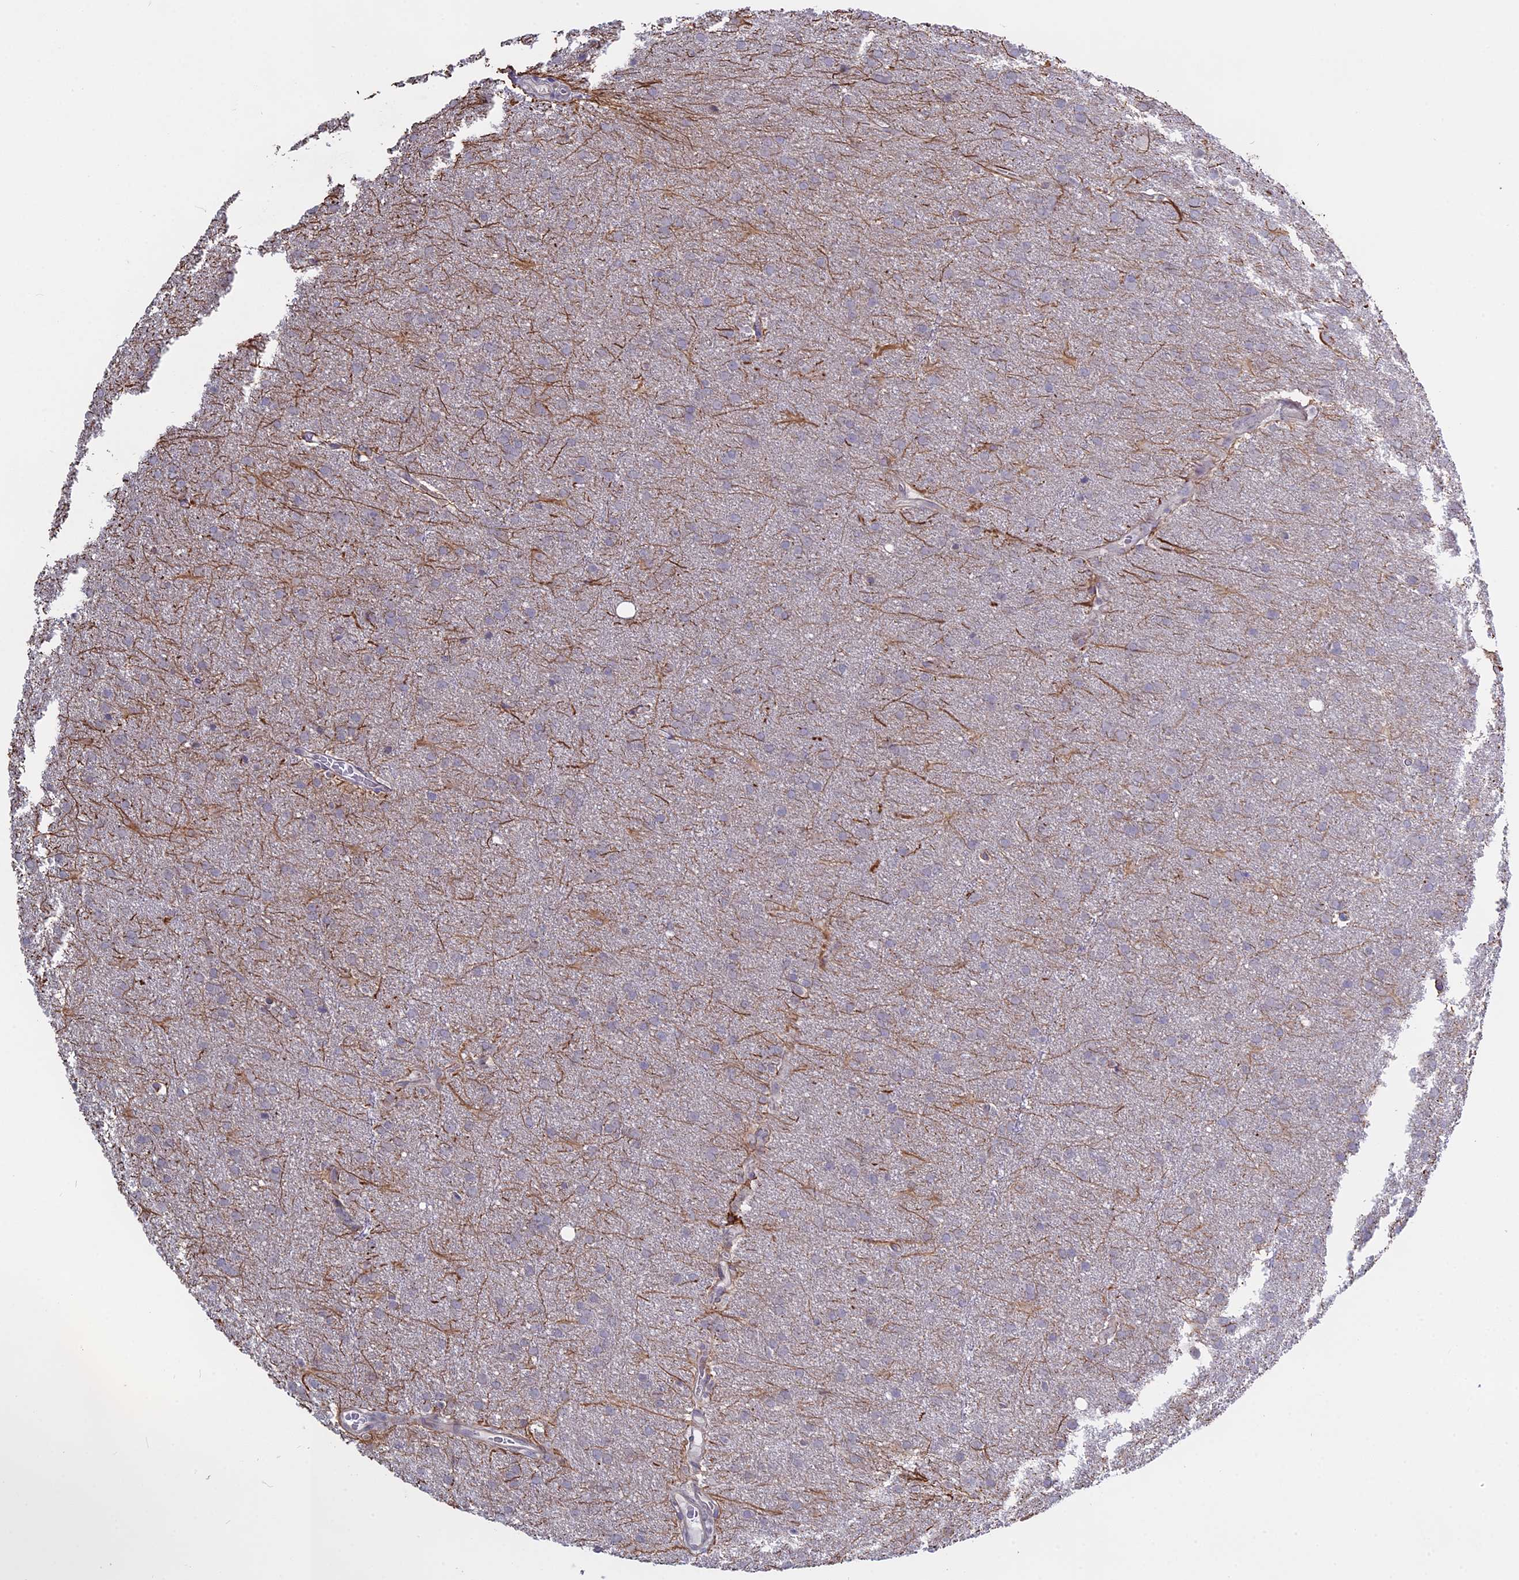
{"staining": {"intensity": "negative", "quantity": "none", "location": "none"}, "tissue": "glioma", "cell_type": "Tumor cells", "image_type": "cancer", "snomed": [{"axis": "morphology", "description": "Glioma, malignant, Low grade"}, {"axis": "topography", "description": "Brain"}], "caption": "High magnification brightfield microscopy of malignant glioma (low-grade) stained with DAB (3,3'-diaminobenzidine) (brown) and counterstained with hematoxylin (blue): tumor cells show no significant expression.", "gene": "MYO5B", "patient": {"sex": "female", "age": 32}}